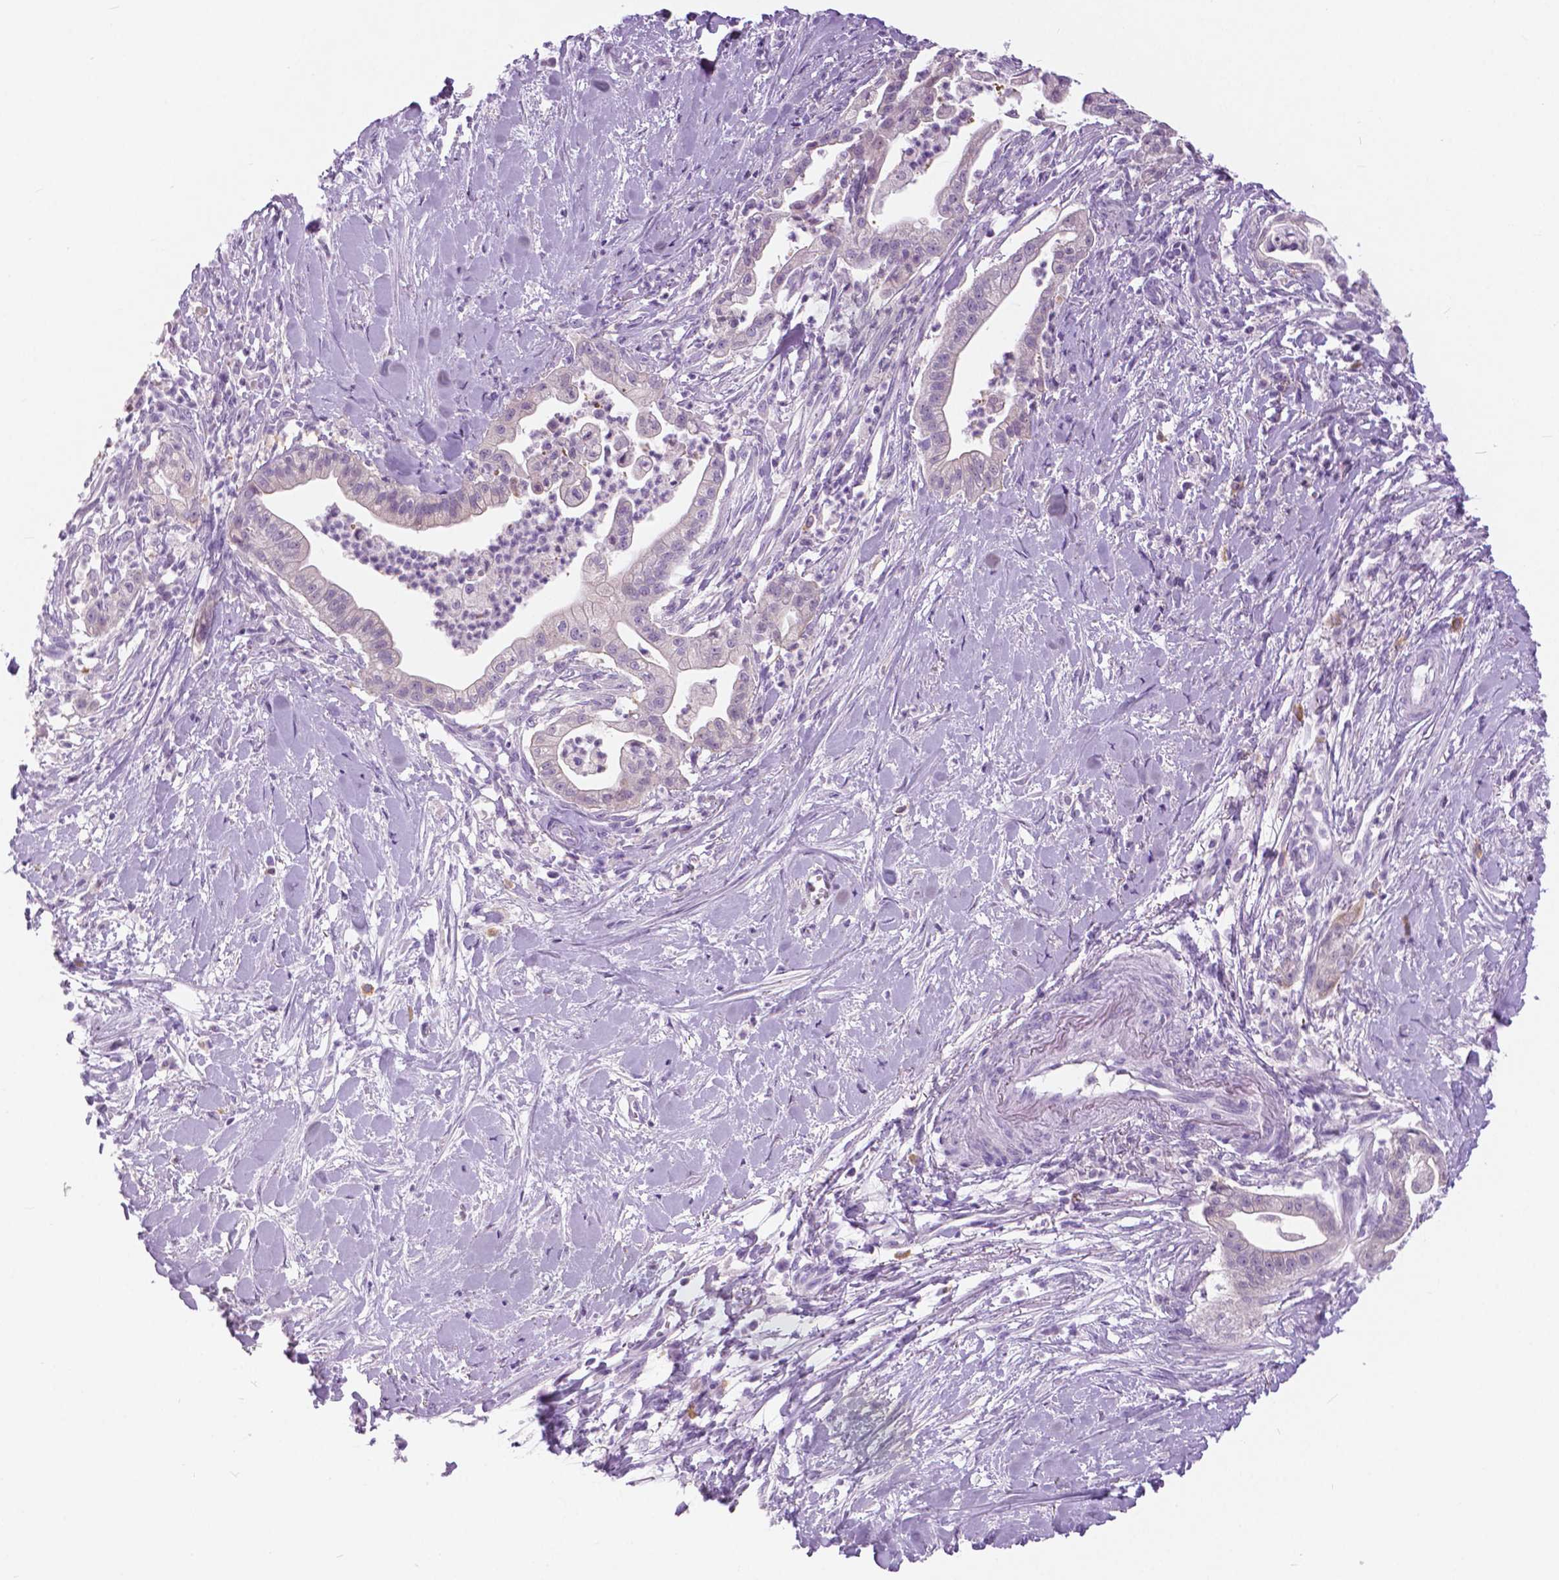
{"staining": {"intensity": "negative", "quantity": "none", "location": "none"}, "tissue": "pancreatic cancer", "cell_type": "Tumor cells", "image_type": "cancer", "snomed": [{"axis": "morphology", "description": "Normal tissue, NOS"}, {"axis": "morphology", "description": "Adenocarcinoma, NOS"}, {"axis": "topography", "description": "Lymph node"}, {"axis": "topography", "description": "Pancreas"}], "caption": "Pancreatic cancer (adenocarcinoma) was stained to show a protein in brown. There is no significant staining in tumor cells.", "gene": "TP53TG5", "patient": {"sex": "female", "age": 58}}